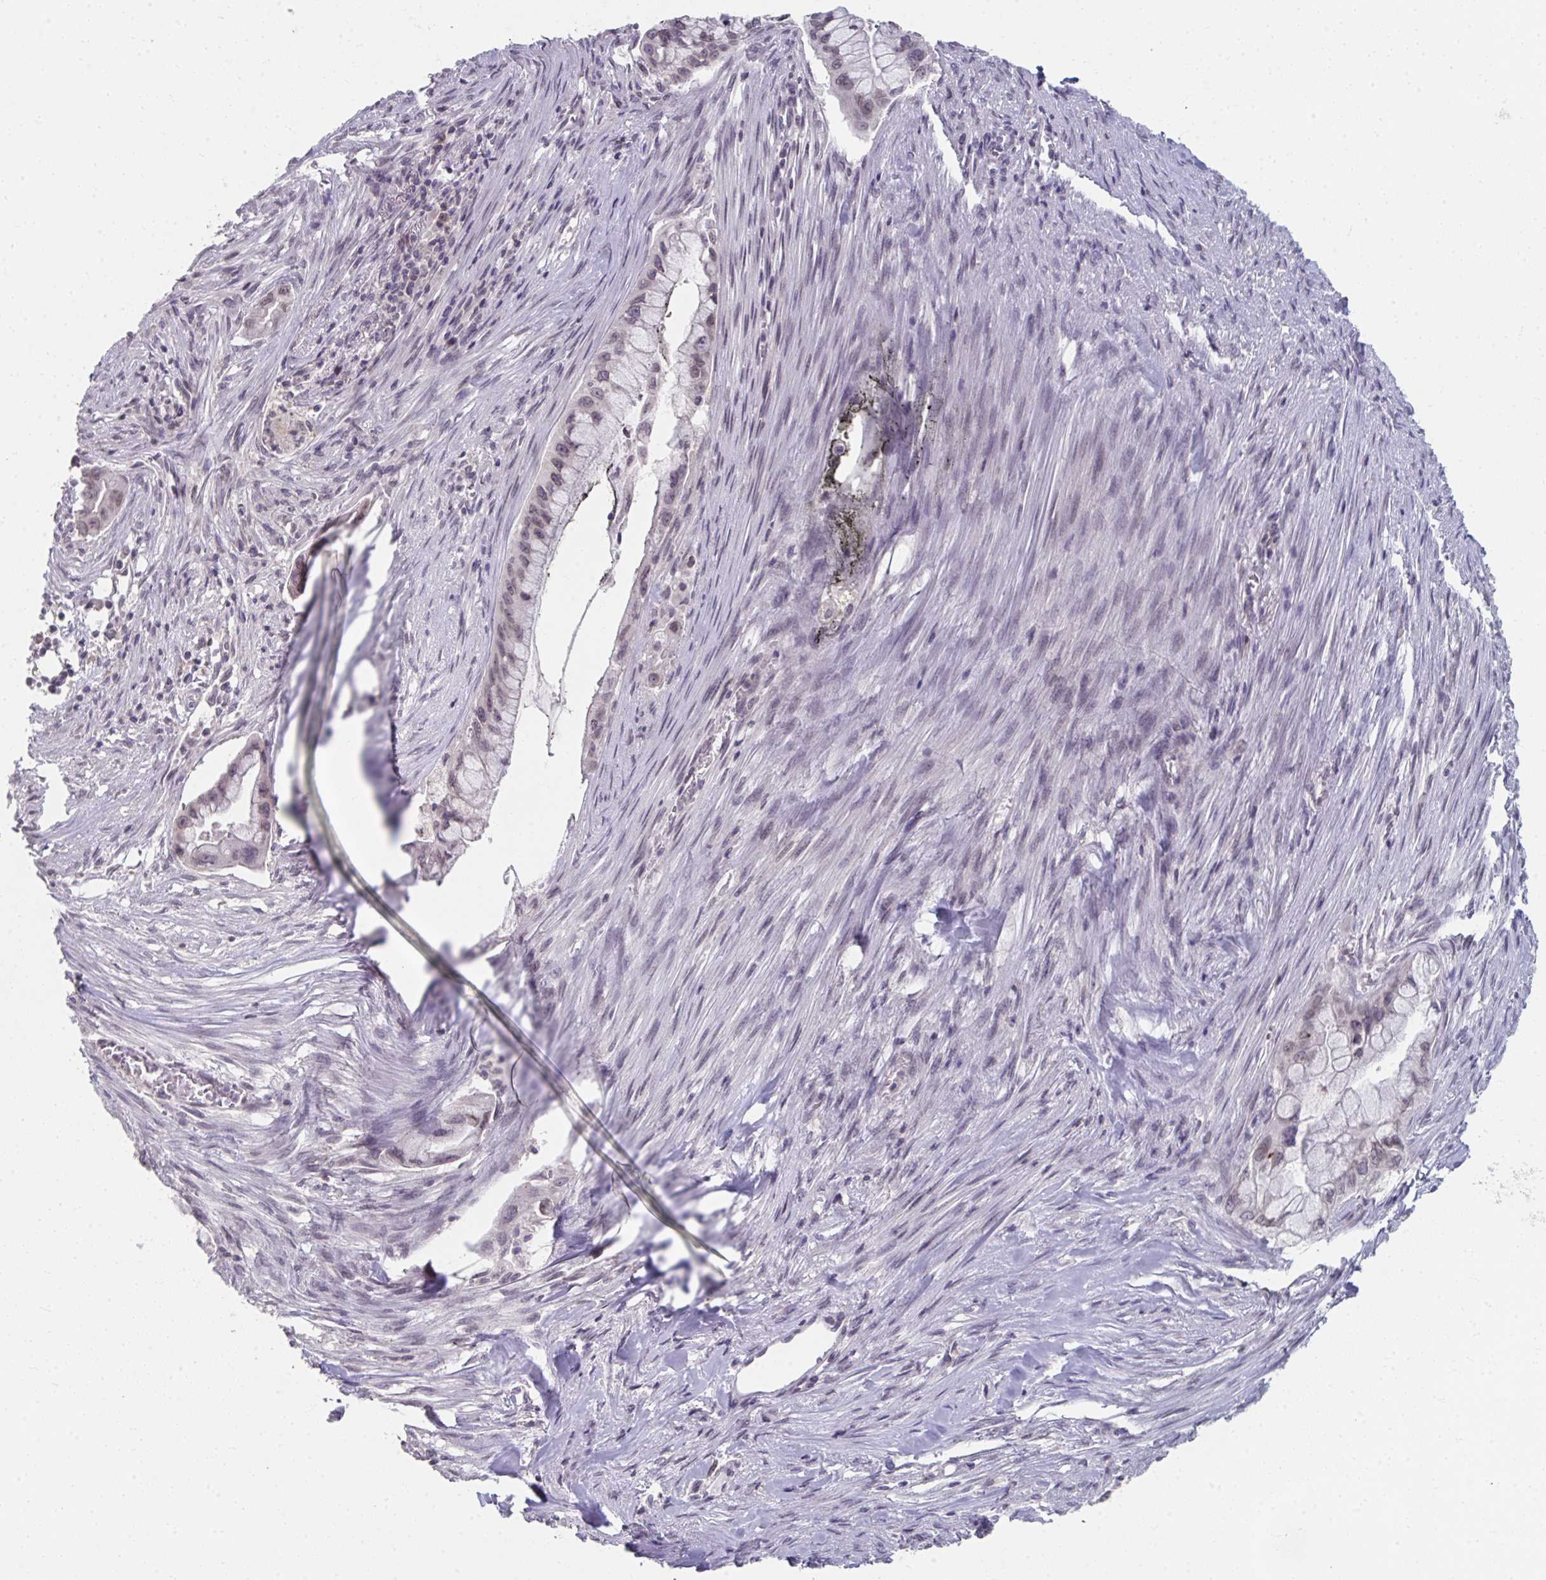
{"staining": {"intensity": "weak", "quantity": "25%-75%", "location": "nuclear"}, "tissue": "pancreatic cancer", "cell_type": "Tumor cells", "image_type": "cancer", "snomed": [{"axis": "morphology", "description": "Adenocarcinoma, NOS"}, {"axis": "topography", "description": "Pancreas"}], "caption": "DAB (3,3'-diaminobenzidine) immunohistochemical staining of pancreatic cancer displays weak nuclear protein staining in approximately 25%-75% of tumor cells. Using DAB (3,3'-diaminobenzidine) (brown) and hematoxylin (blue) stains, captured at high magnification using brightfield microscopy.", "gene": "NUP133", "patient": {"sex": "male", "age": 48}}